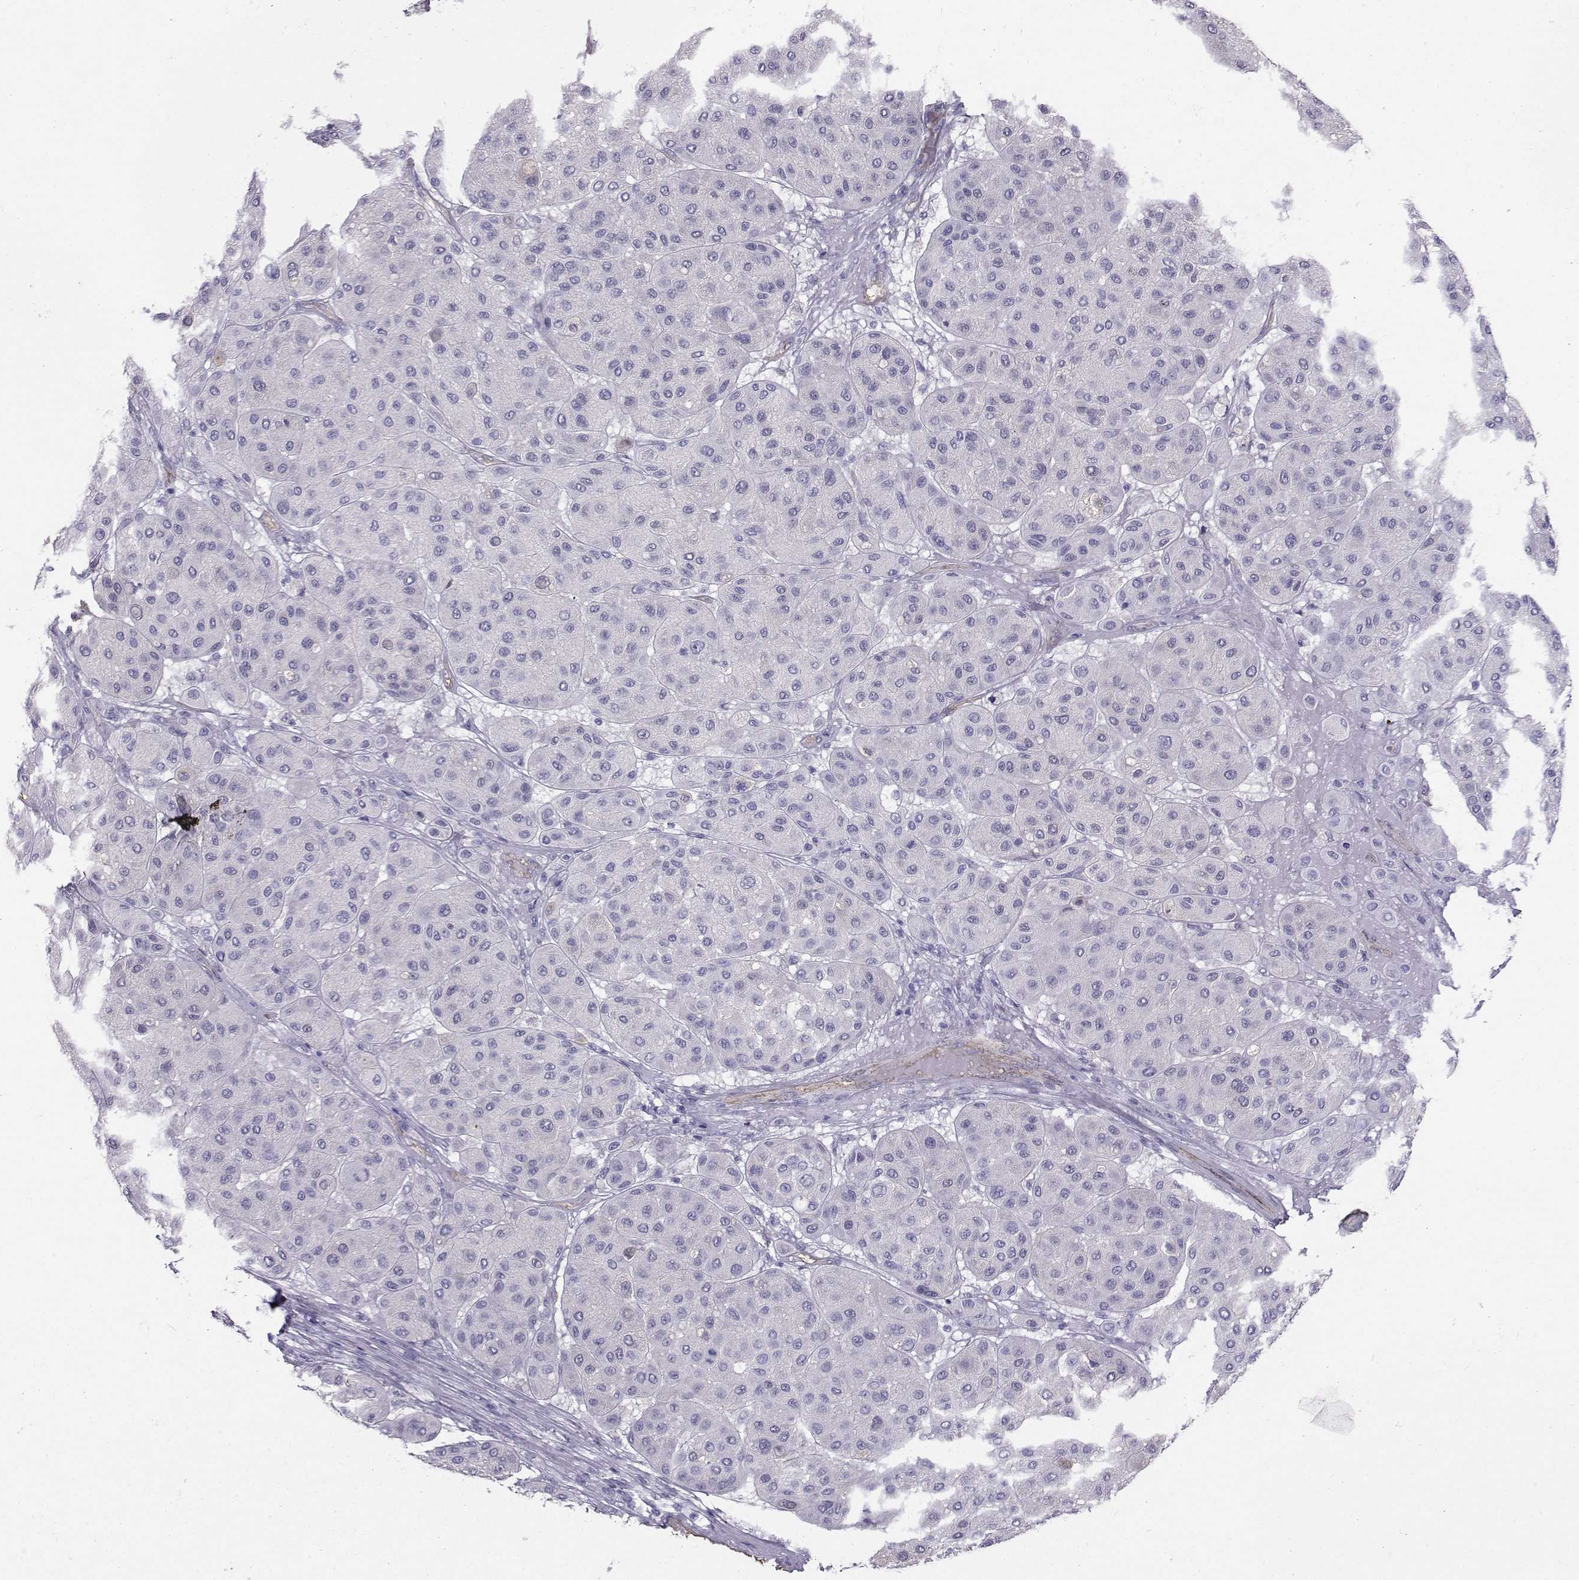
{"staining": {"intensity": "negative", "quantity": "none", "location": "none"}, "tissue": "melanoma", "cell_type": "Tumor cells", "image_type": "cancer", "snomed": [{"axis": "morphology", "description": "Malignant melanoma, Metastatic site"}, {"axis": "topography", "description": "Smooth muscle"}], "caption": "An image of melanoma stained for a protein reveals no brown staining in tumor cells.", "gene": "CLUL1", "patient": {"sex": "male", "age": 41}}